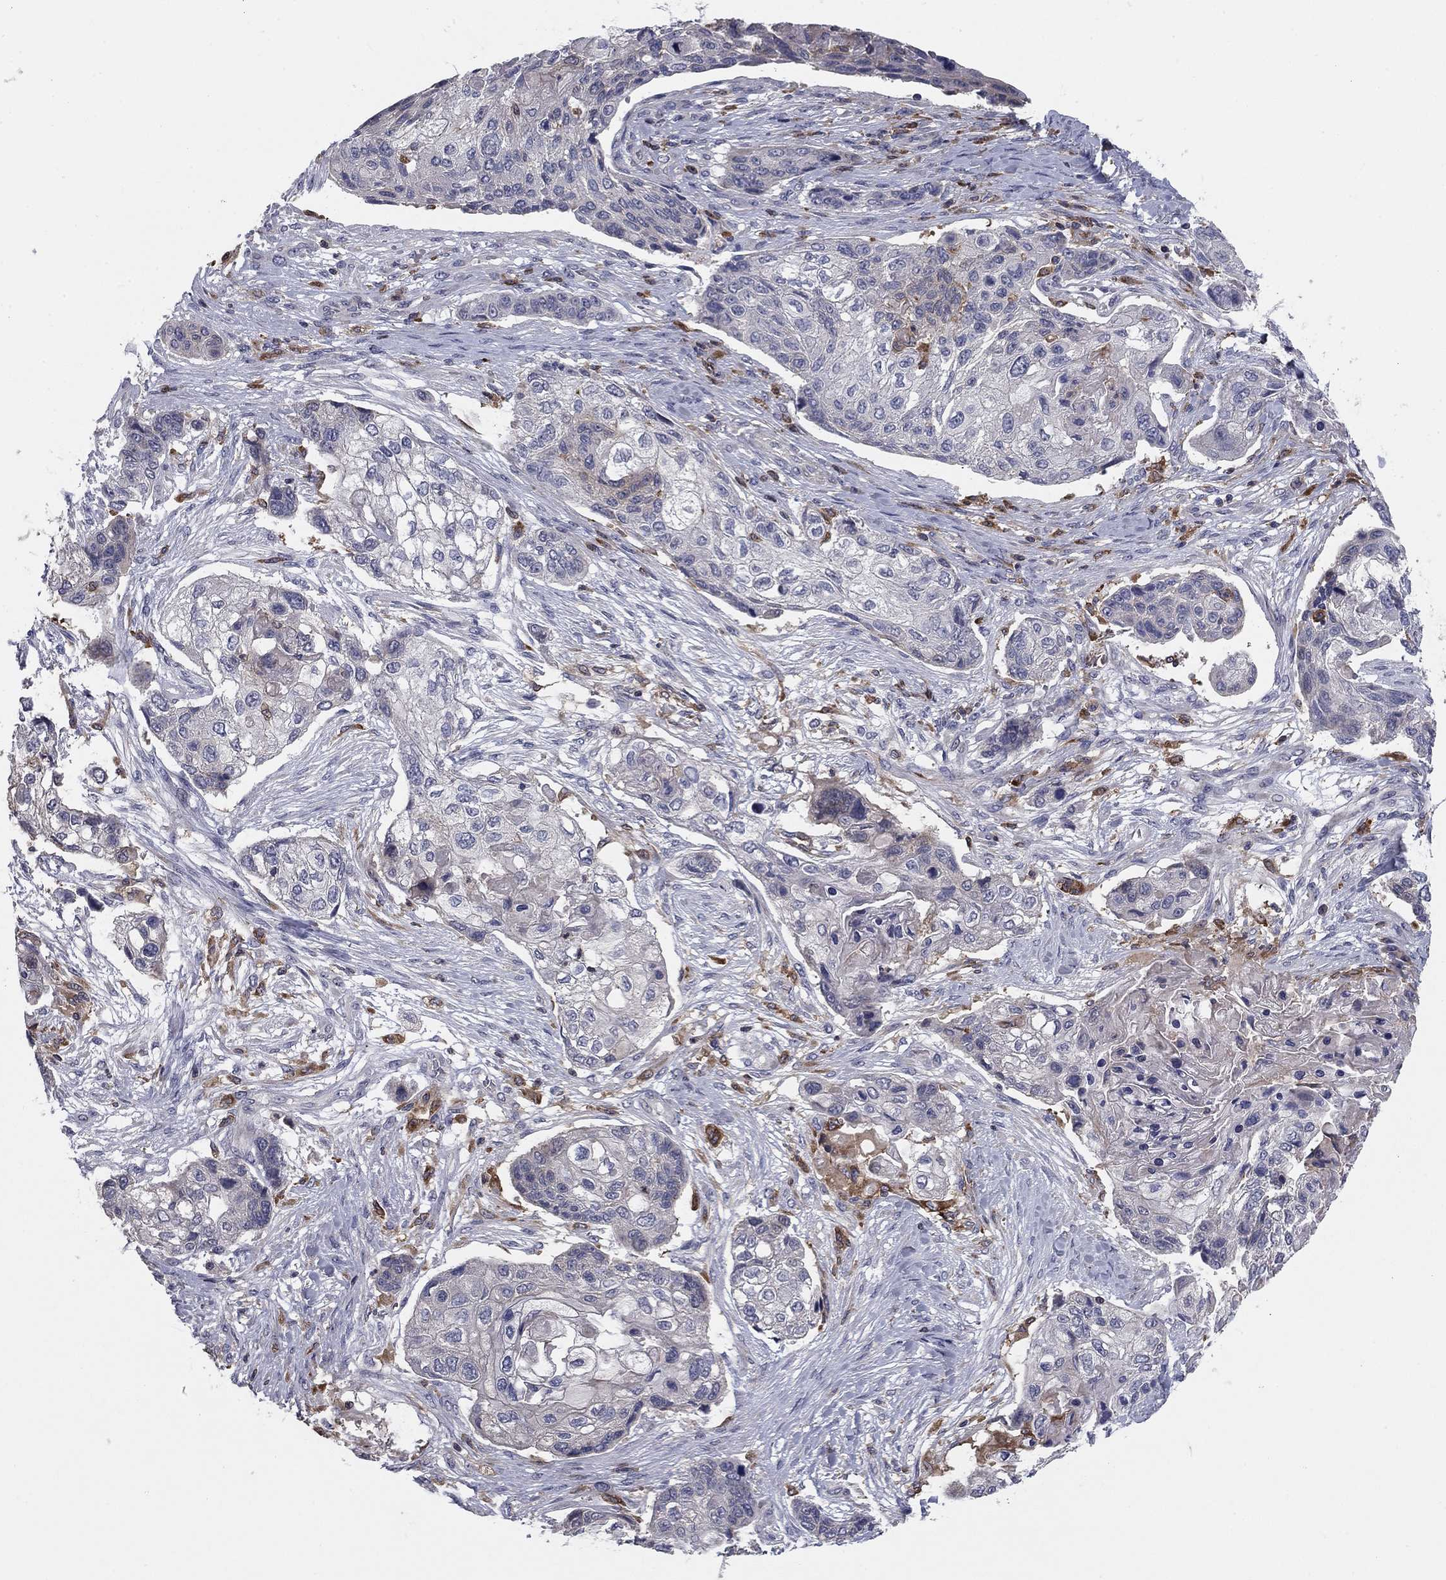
{"staining": {"intensity": "negative", "quantity": "none", "location": "none"}, "tissue": "lung cancer", "cell_type": "Tumor cells", "image_type": "cancer", "snomed": [{"axis": "morphology", "description": "Squamous cell carcinoma, NOS"}, {"axis": "topography", "description": "Lung"}], "caption": "Immunohistochemistry of human lung squamous cell carcinoma displays no staining in tumor cells.", "gene": "PLCB2", "patient": {"sex": "male", "age": 69}}